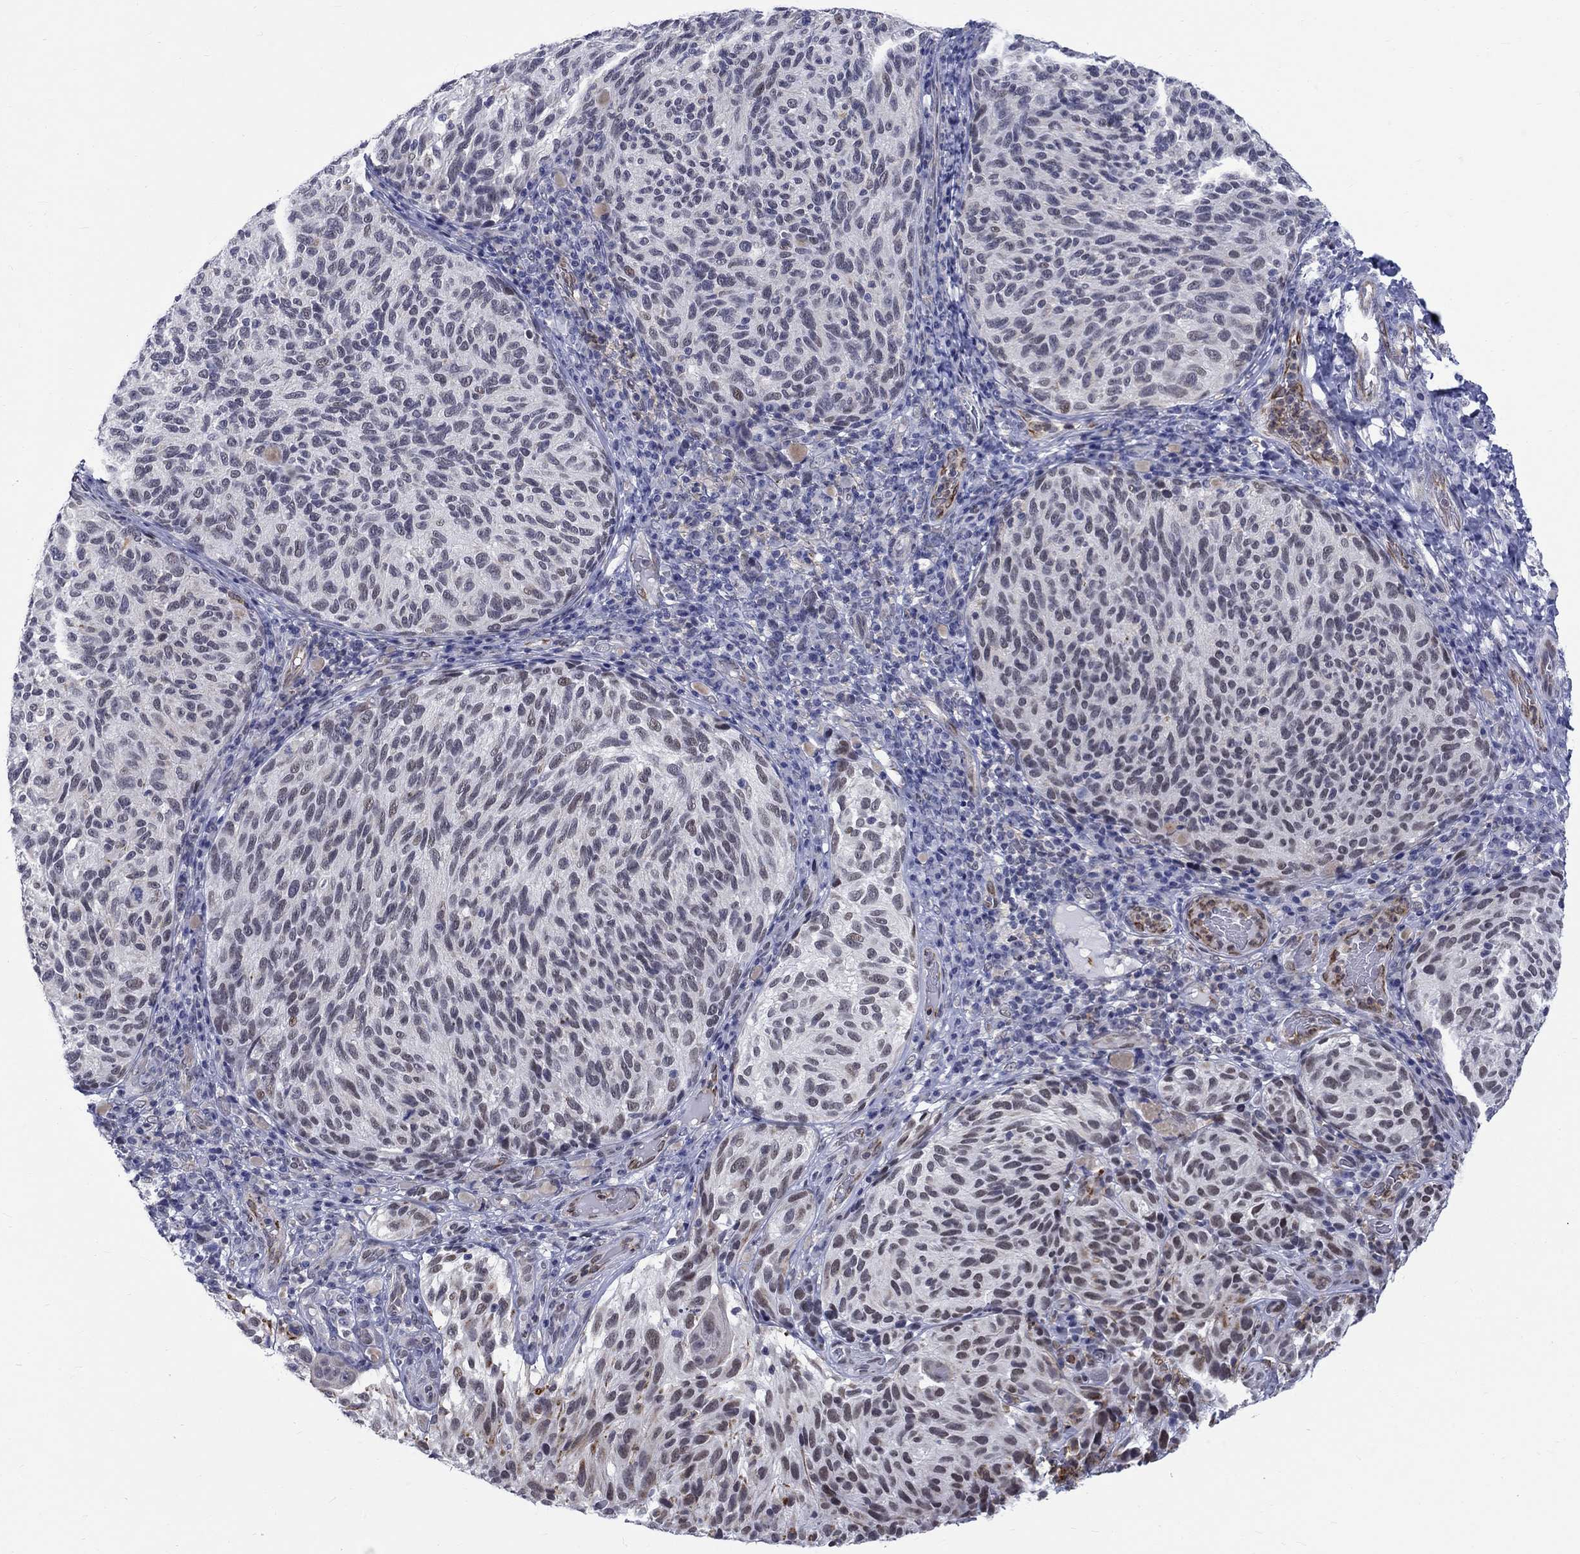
{"staining": {"intensity": "negative", "quantity": "none", "location": "none"}, "tissue": "melanoma", "cell_type": "Tumor cells", "image_type": "cancer", "snomed": [{"axis": "morphology", "description": "Malignant melanoma, NOS"}, {"axis": "topography", "description": "Skin"}], "caption": "Histopathology image shows no protein staining in tumor cells of melanoma tissue.", "gene": "ST6GALNAC1", "patient": {"sex": "female", "age": 73}}